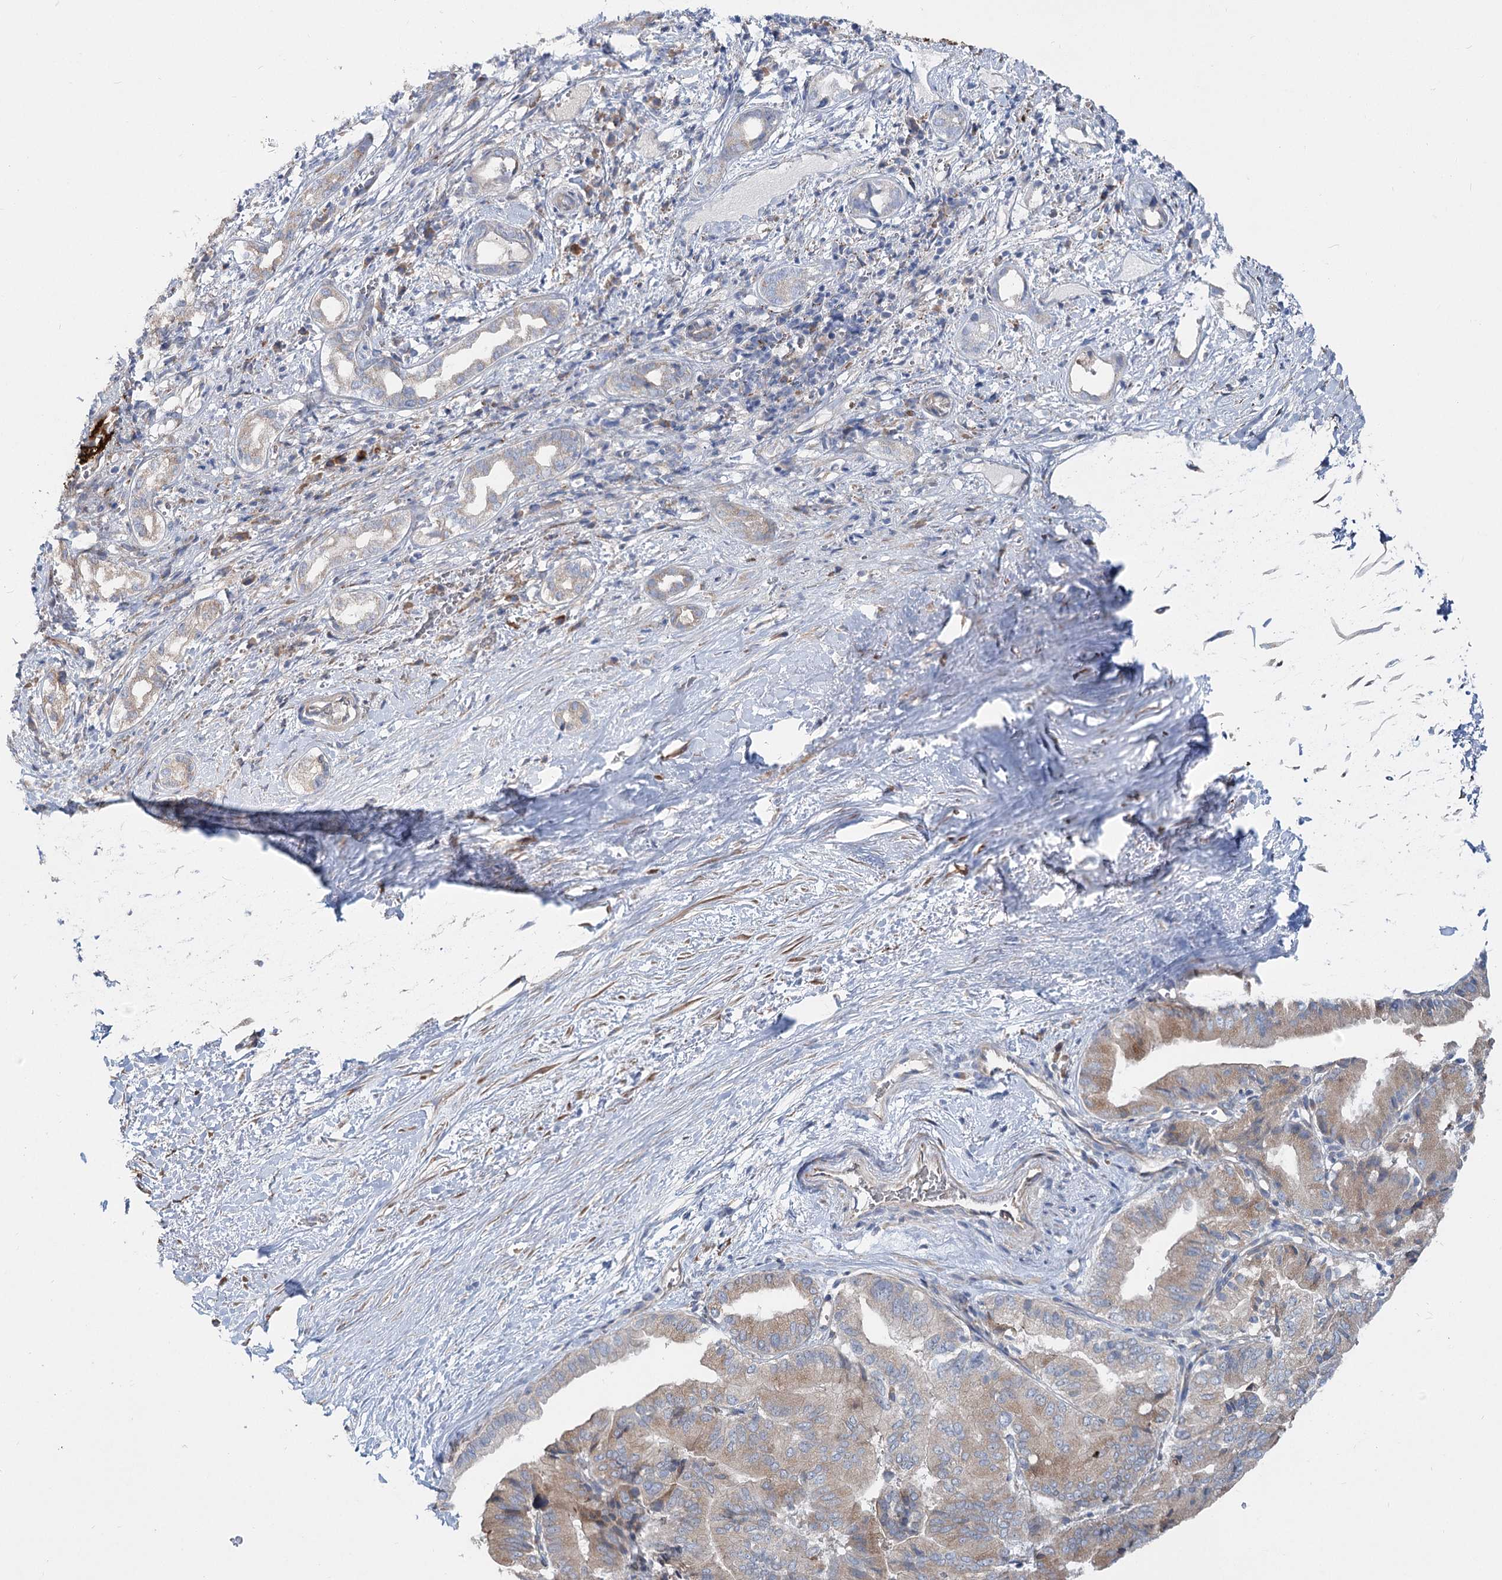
{"staining": {"intensity": "moderate", "quantity": "25%-75%", "location": "cytoplasmic/membranous"}, "tissue": "liver cancer", "cell_type": "Tumor cells", "image_type": "cancer", "snomed": [{"axis": "morphology", "description": "Cholangiocarcinoma"}, {"axis": "topography", "description": "Liver"}], "caption": "Protein staining demonstrates moderate cytoplasmic/membranous positivity in approximately 25%-75% of tumor cells in liver cholangiocarcinoma. Immunohistochemistry stains the protein of interest in brown and the nuclei are stained blue.", "gene": "CIB4", "patient": {"sex": "female", "age": 75}}